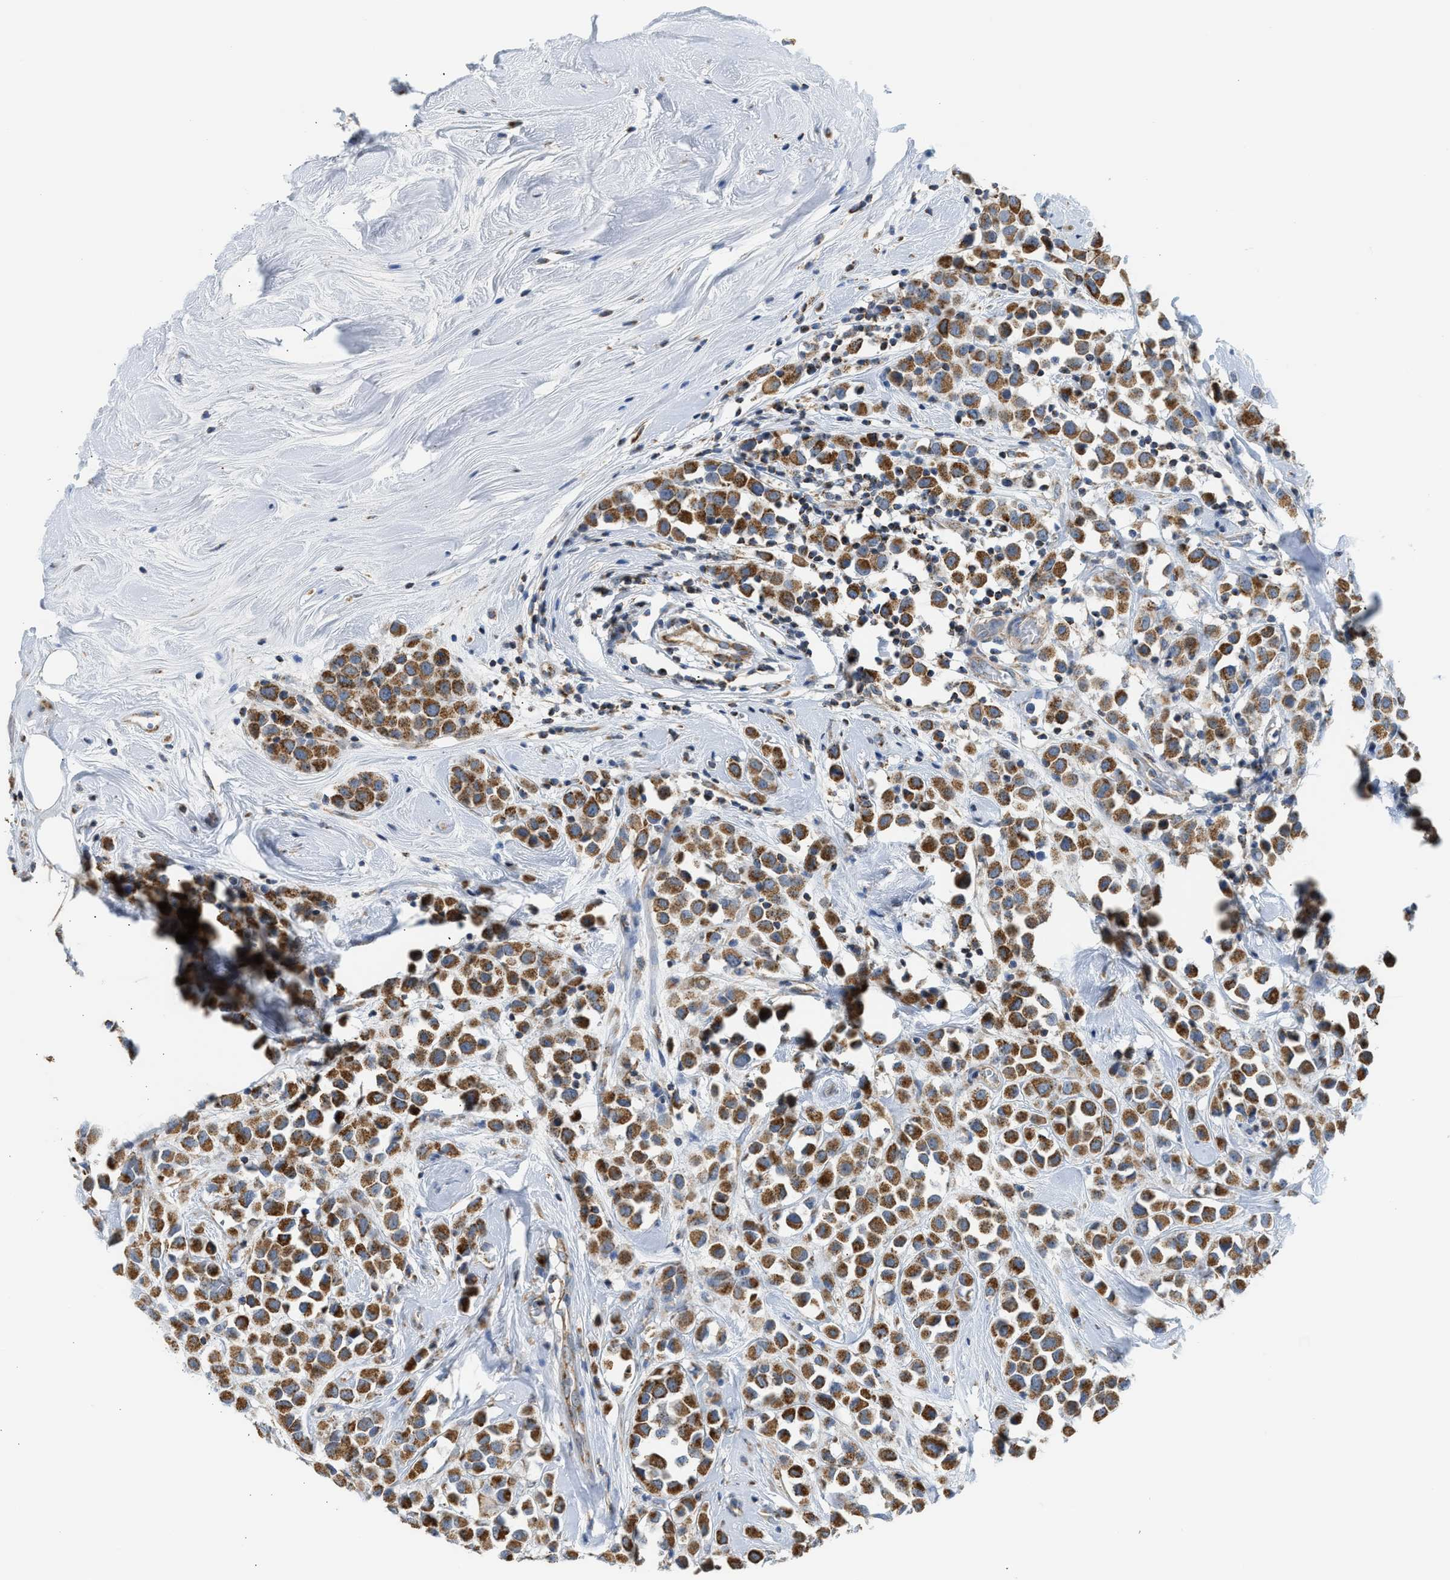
{"staining": {"intensity": "moderate", "quantity": ">75%", "location": "cytoplasmic/membranous"}, "tissue": "breast cancer", "cell_type": "Tumor cells", "image_type": "cancer", "snomed": [{"axis": "morphology", "description": "Duct carcinoma"}, {"axis": "topography", "description": "Breast"}], "caption": "About >75% of tumor cells in breast cancer reveal moderate cytoplasmic/membranous protein expression as visualized by brown immunohistochemical staining.", "gene": "GOT2", "patient": {"sex": "female", "age": 61}}